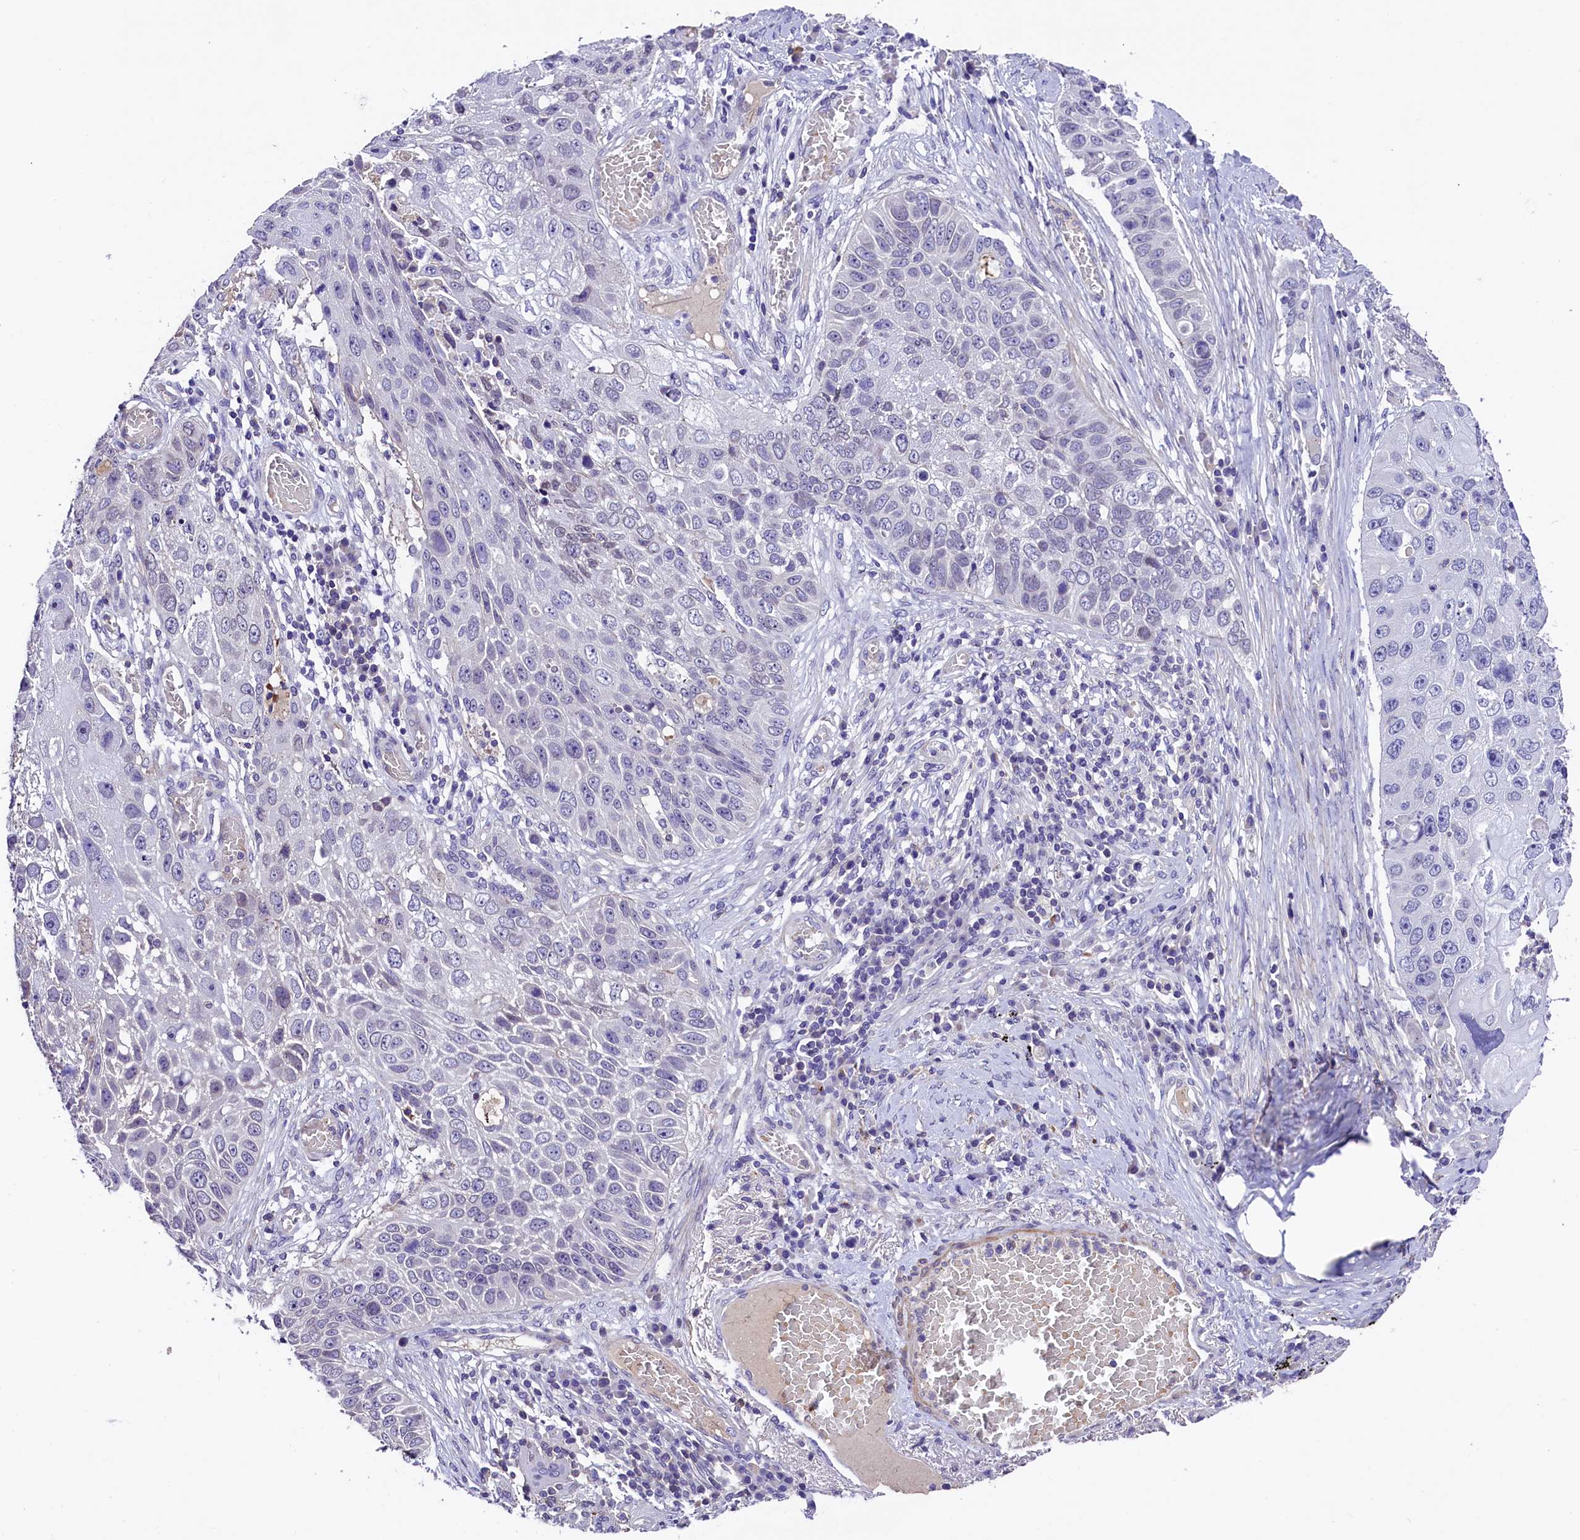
{"staining": {"intensity": "negative", "quantity": "none", "location": "none"}, "tissue": "lung cancer", "cell_type": "Tumor cells", "image_type": "cancer", "snomed": [{"axis": "morphology", "description": "Squamous cell carcinoma, NOS"}, {"axis": "topography", "description": "Lung"}], "caption": "There is no significant positivity in tumor cells of lung cancer (squamous cell carcinoma). (Stains: DAB (3,3'-diaminobenzidine) immunohistochemistry (IHC) with hematoxylin counter stain, Microscopy: brightfield microscopy at high magnification).", "gene": "MEX3B", "patient": {"sex": "male", "age": 61}}